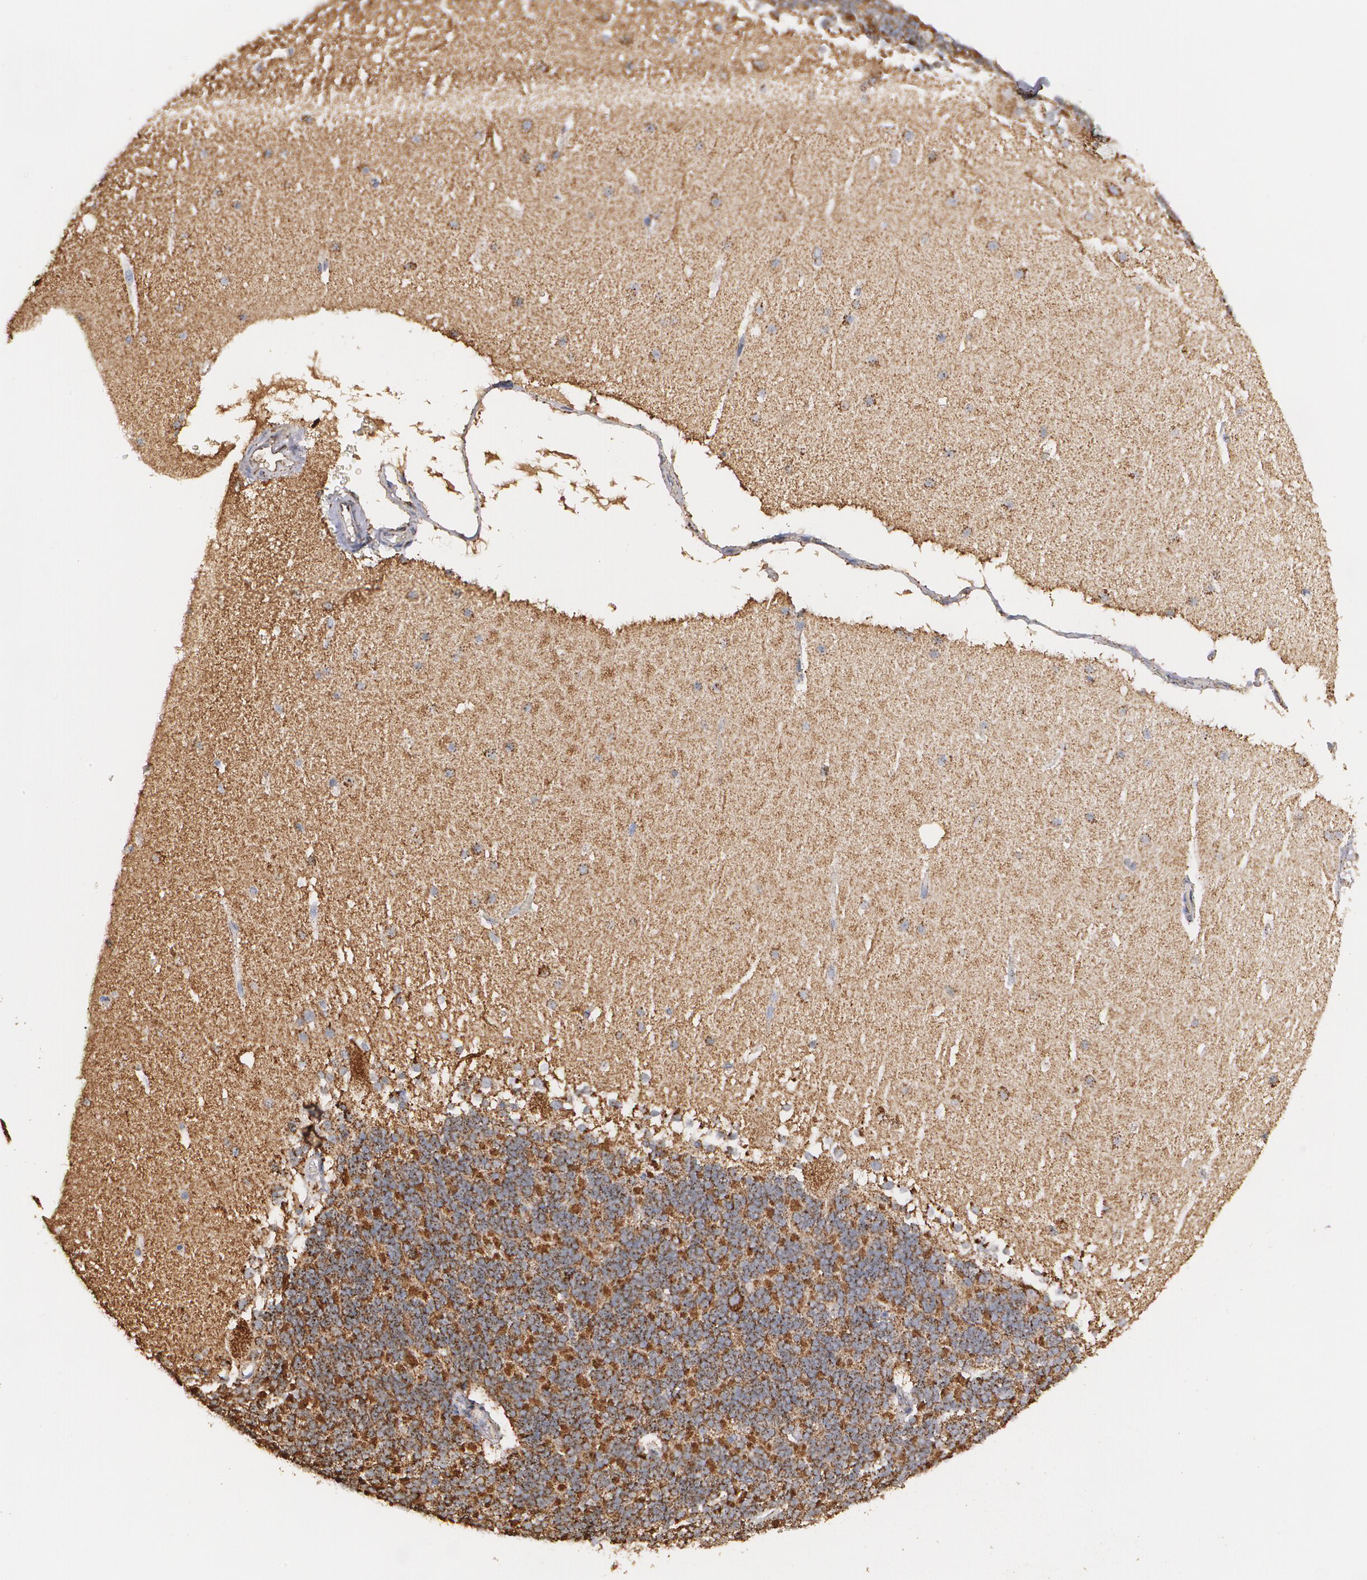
{"staining": {"intensity": "moderate", "quantity": "25%-75%", "location": "cytoplasmic/membranous"}, "tissue": "cerebellum", "cell_type": "Cells in granular layer", "image_type": "normal", "snomed": [{"axis": "morphology", "description": "Normal tissue, NOS"}, {"axis": "topography", "description": "Cerebellum"}], "caption": "Immunohistochemistry (IHC) of benign cerebellum demonstrates medium levels of moderate cytoplasmic/membranous positivity in approximately 25%-75% of cells in granular layer.", "gene": "HSPD1", "patient": {"sex": "female", "age": 19}}